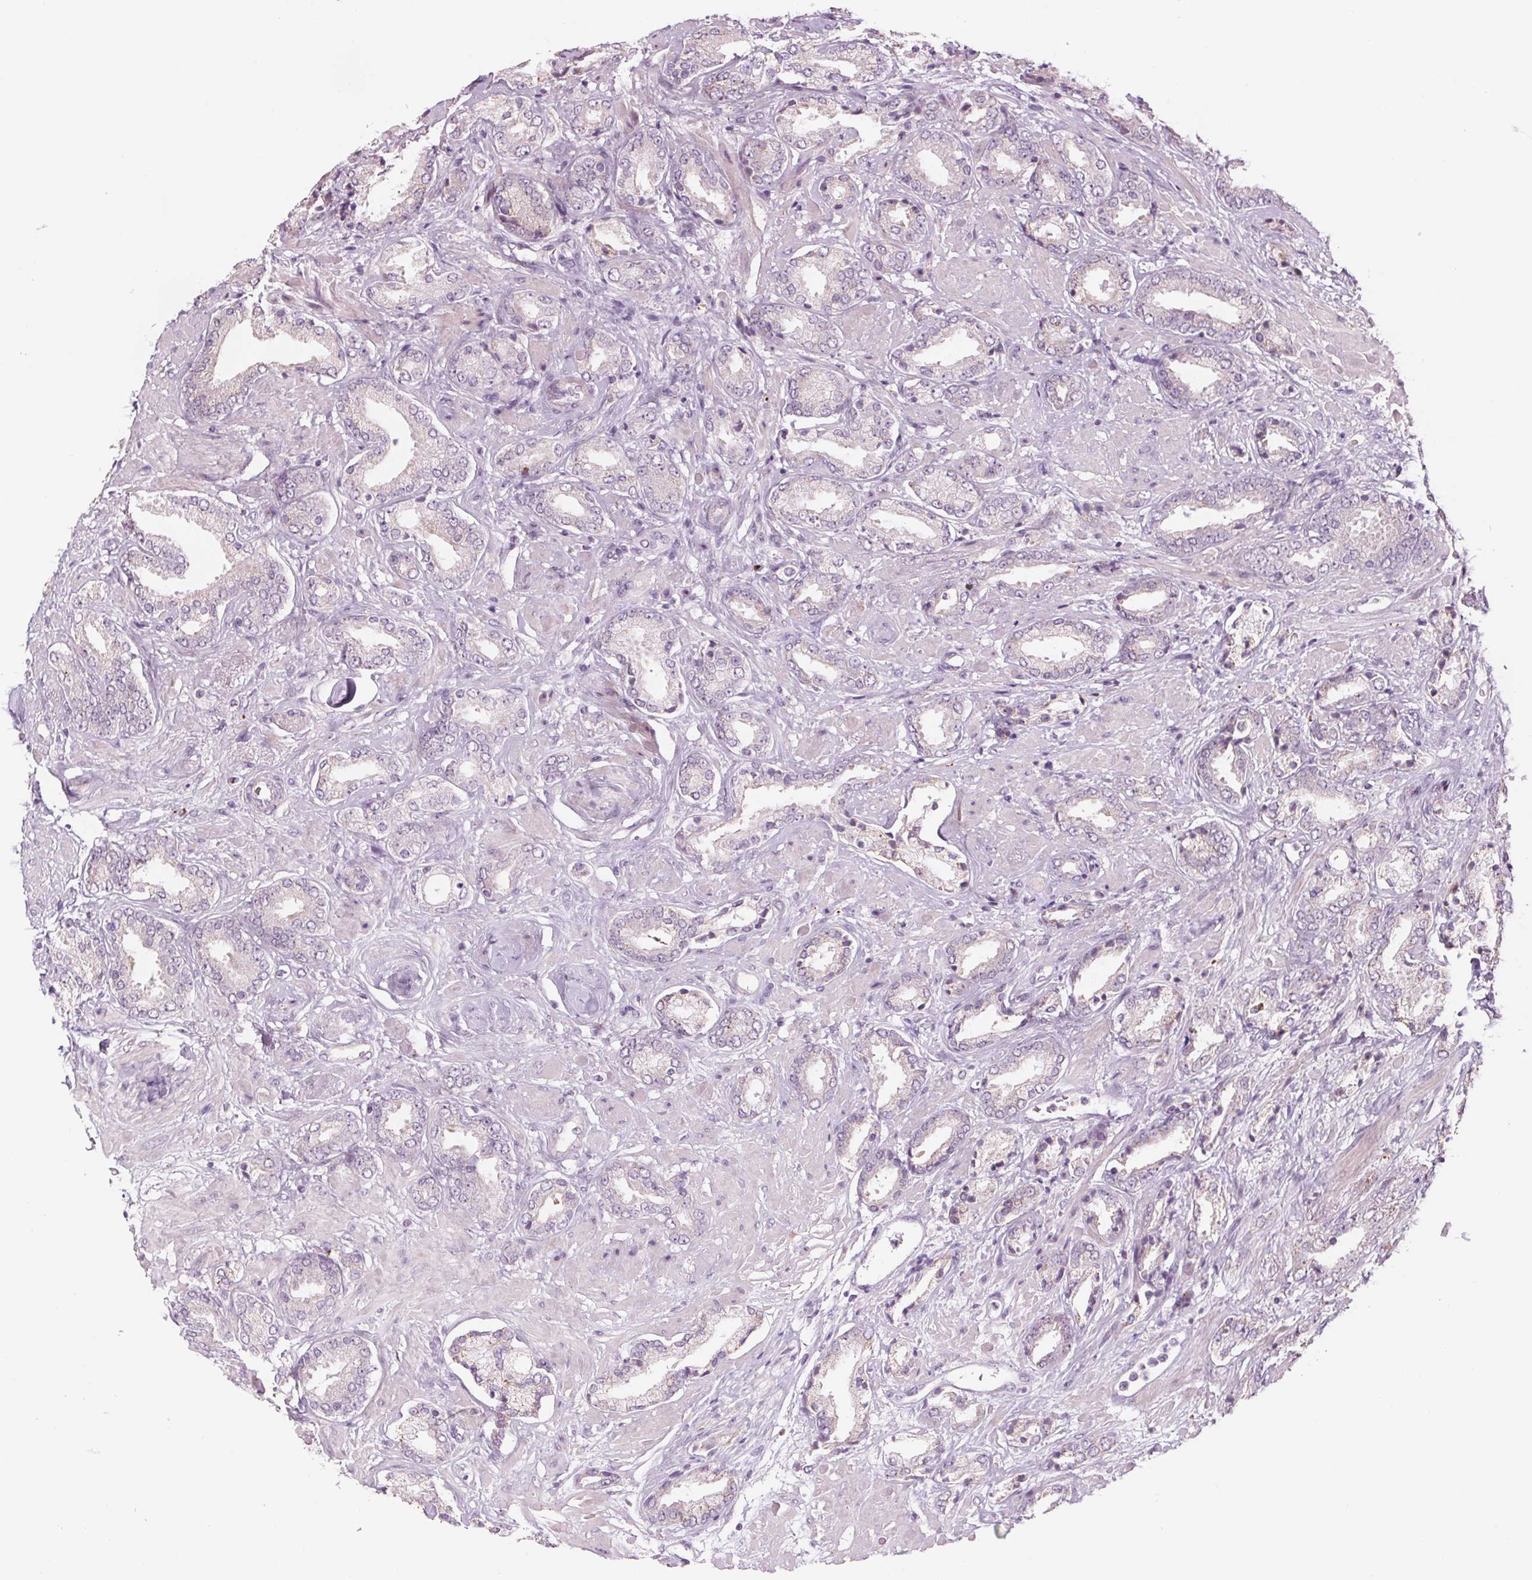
{"staining": {"intensity": "negative", "quantity": "none", "location": "none"}, "tissue": "prostate cancer", "cell_type": "Tumor cells", "image_type": "cancer", "snomed": [{"axis": "morphology", "description": "Adenocarcinoma, High grade"}, {"axis": "topography", "description": "Prostate"}], "caption": "An immunohistochemistry micrograph of prostate cancer is shown. There is no staining in tumor cells of prostate cancer. (DAB (3,3'-diaminobenzidine) immunohistochemistry with hematoxylin counter stain).", "gene": "SAMD5", "patient": {"sex": "male", "age": 56}}